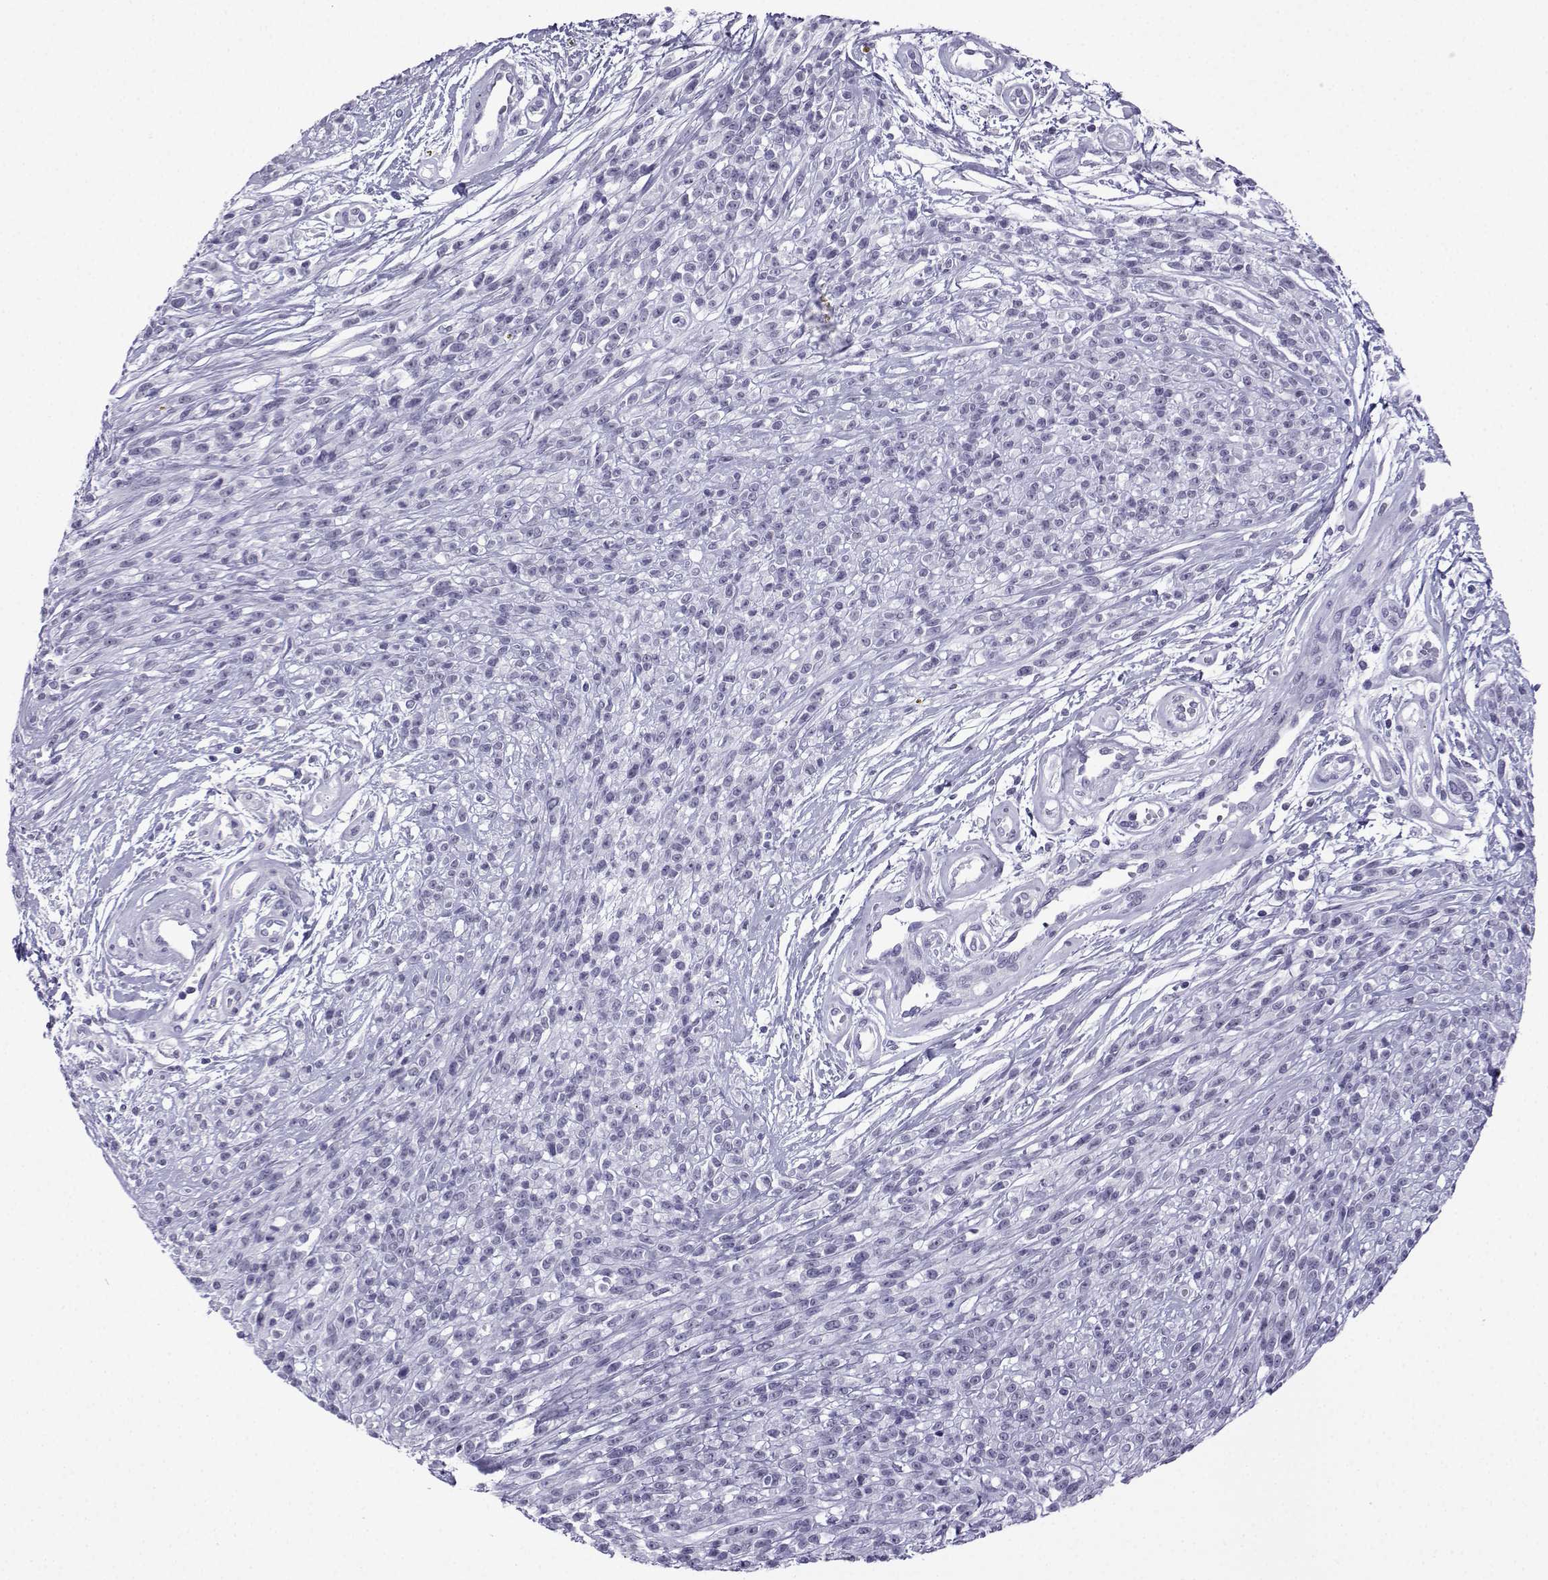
{"staining": {"intensity": "negative", "quantity": "none", "location": "none"}, "tissue": "melanoma", "cell_type": "Tumor cells", "image_type": "cancer", "snomed": [{"axis": "morphology", "description": "Malignant melanoma, NOS"}, {"axis": "topography", "description": "Skin"}, {"axis": "topography", "description": "Skin of trunk"}], "caption": "Tumor cells show no significant protein expression in malignant melanoma. The staining was performed using DAB (3,3'-diaminobenzidine) to visualize the protein expression in brown, while the nuclei were stained in blue with hematoxylin (Magnification: 20x).", "gene": "MRGBP", "patient": {"sex": "male", "age": 74}}